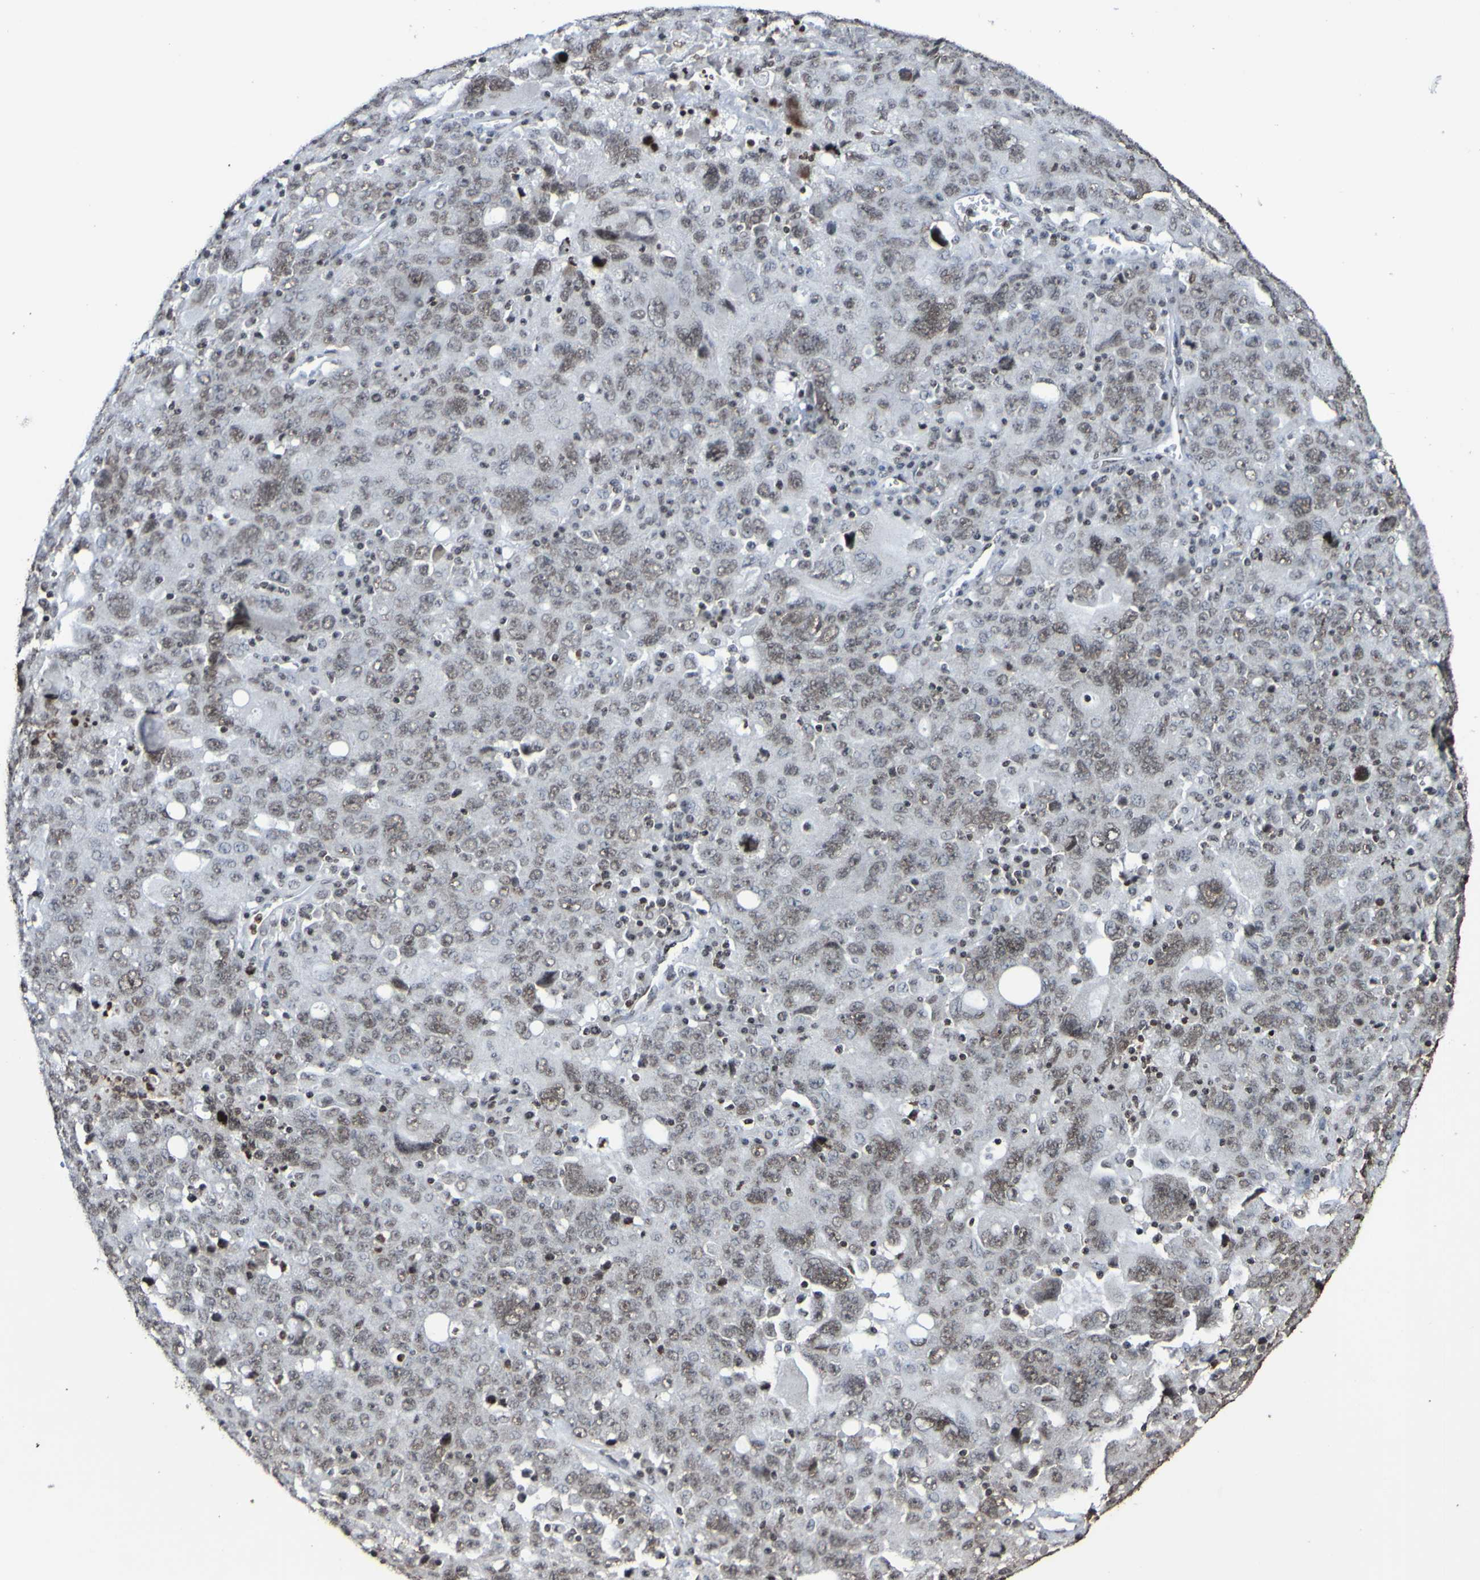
{"staining": {"intensity": "weak", "quantity": "25%-75%", "location": "nuclear"}, "tissue": "ovarian cancer", "cell_type": "Tumor cells", "image_type": "cancer", "snomed": [{"axis": "morphology", "description": "Carcinoma, endometroid"}, {"axis": "topography", "description": "Ovary"}], "caption": "Weak nuclear positivity is appreciated in approximately 25%-75% of tumor cells in ovarian cancer. The staining was performed using DAB, with brown indicating positive protein expression. Nuclei are stained blue with hematoxylin.", "gene": "GFI1", "patient": {"sex": "female", "age": 62}}